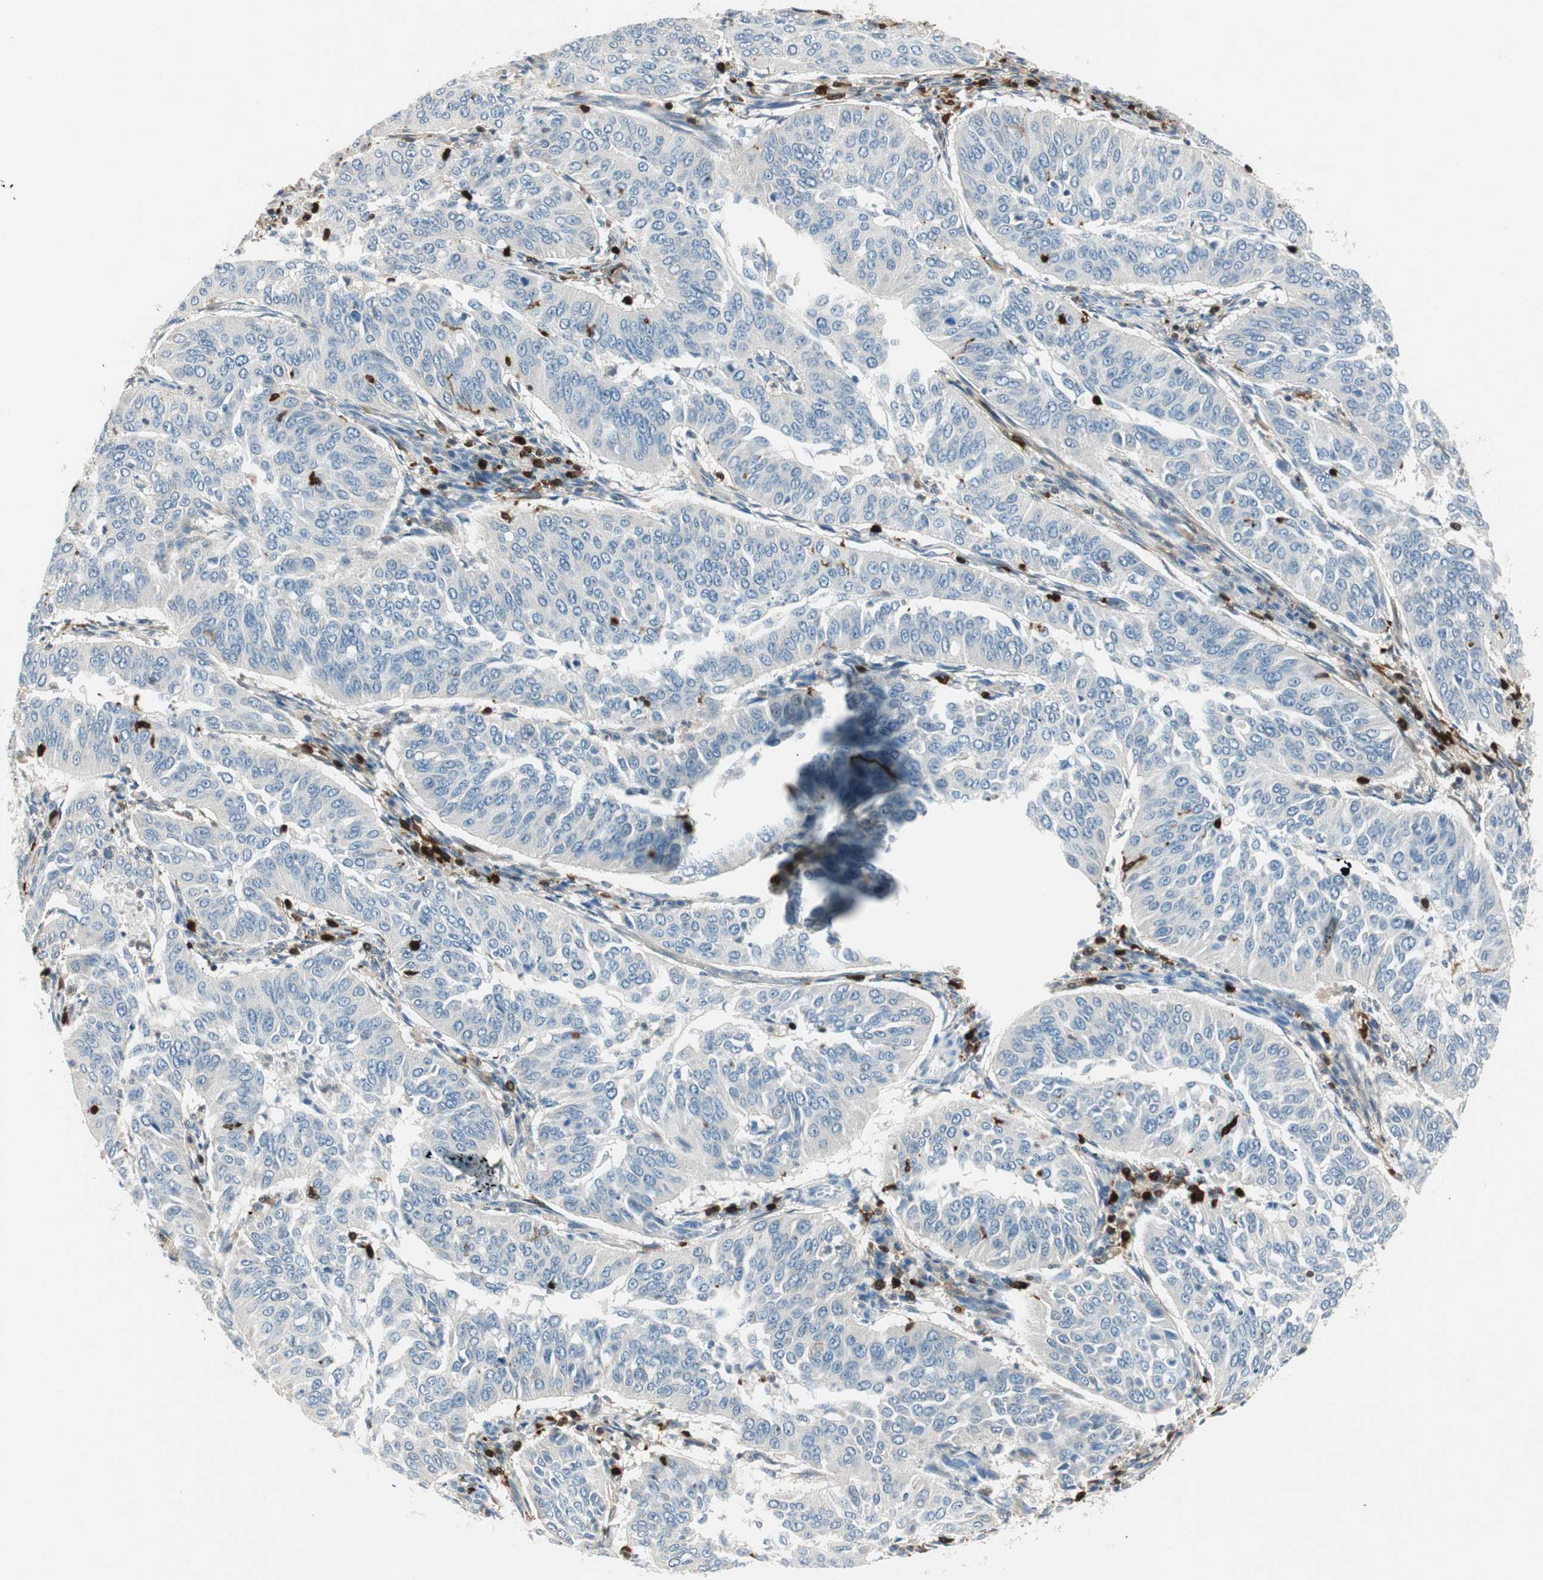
{"staining": {"intensity": "negative", "quantity": "none", "location": "none"}, "tissue": "cervical cancer", "cell_type": "Tumor cells", "image_type": "cancer", "snomed": [{"axis": "morphology", "description": "Normal tissue, NOS"}, {"axis": "morphology", "description": "Squamous cell carcinoma, NOS"}, {"axis": "topography", "description": "Cervix"}], "caption": "This histopathology image is of cervical cancer stained with IHC to label a protein in brown with the nuclei are counter-stained blue. There is no staining in tumor cells.", "gene": "COTL1", "patient": {"sex": "female", "age": 39}}